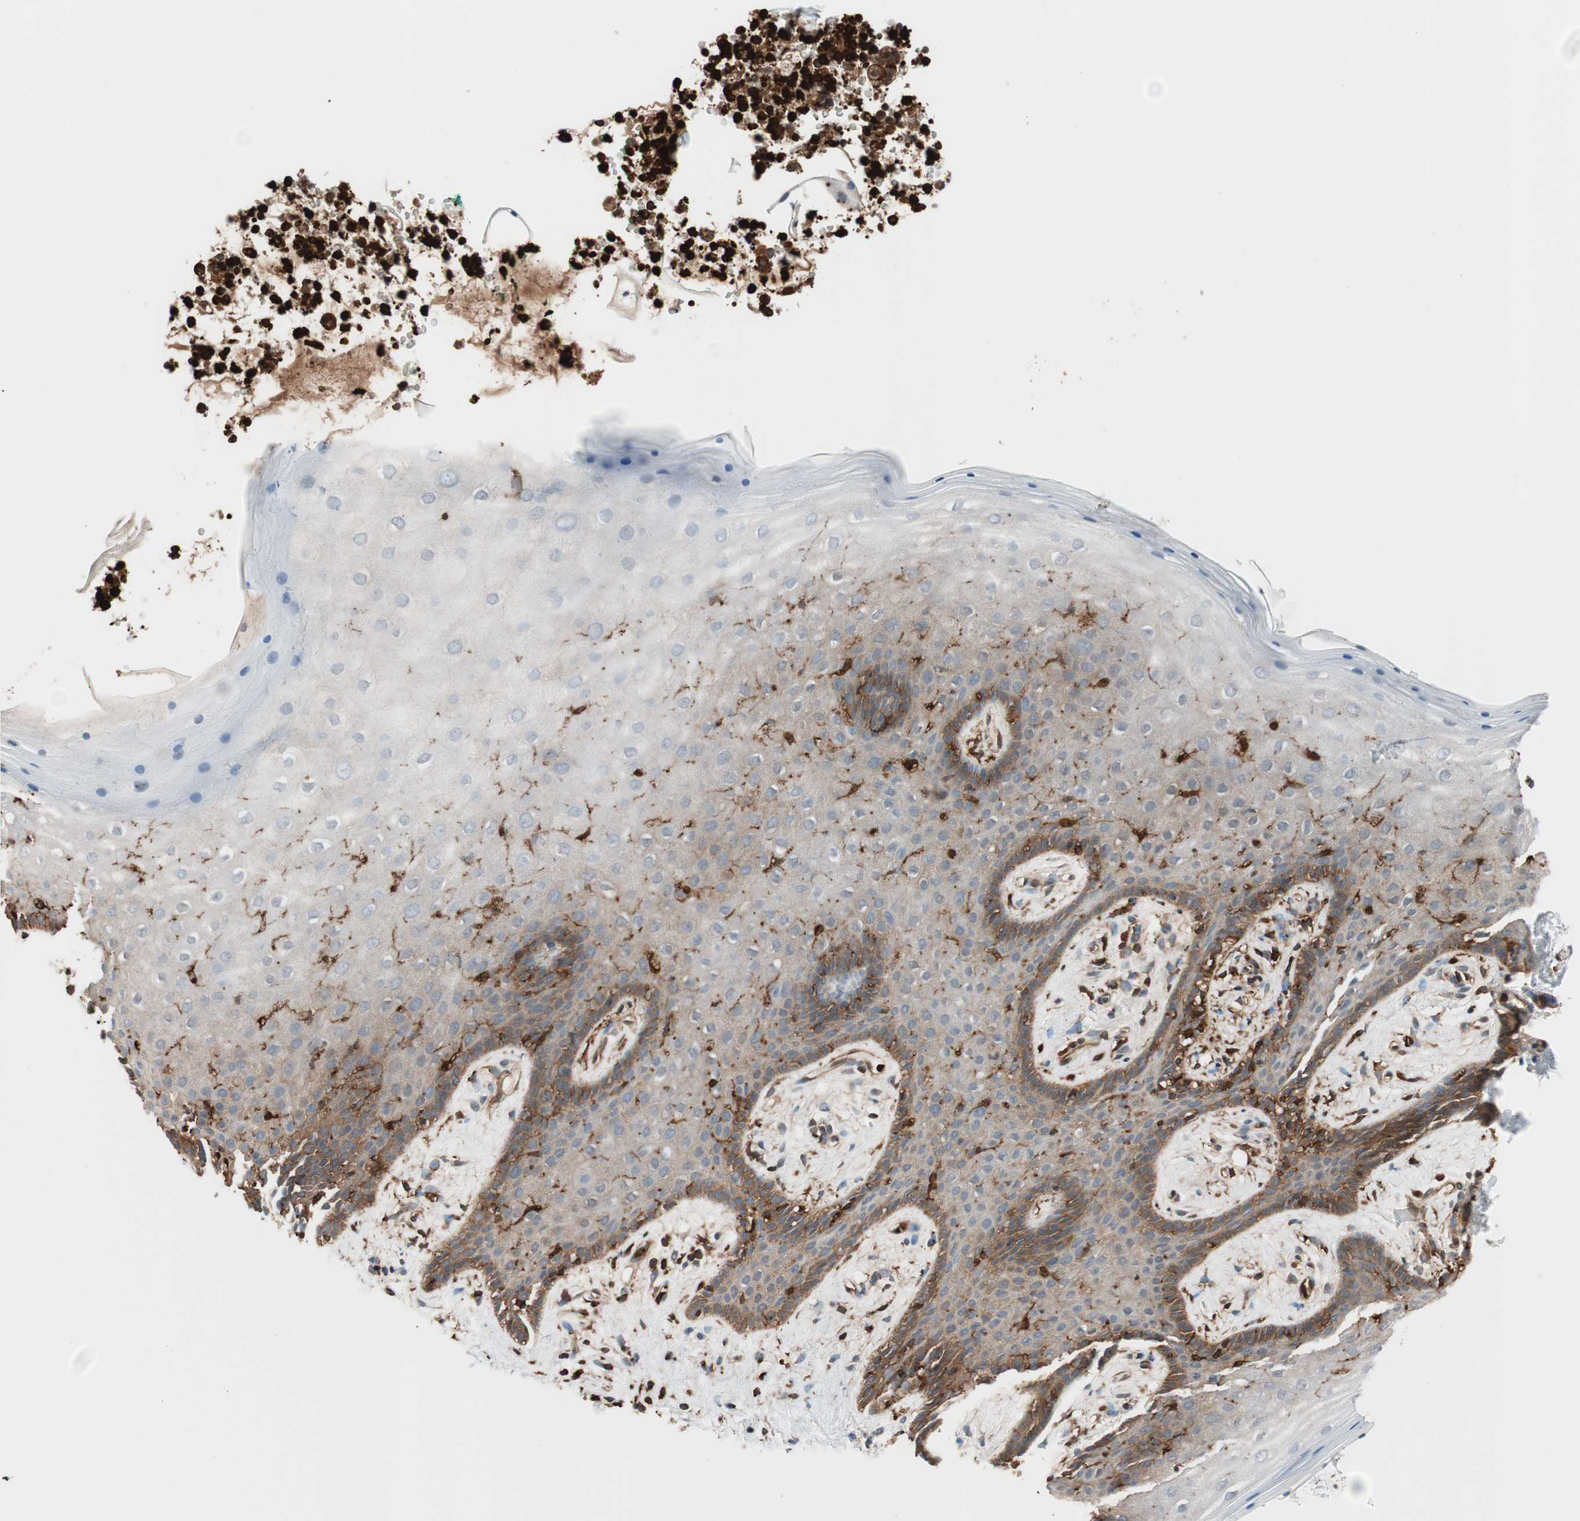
{"staining": {"intensity": "moderate", "quantity": "25%-75%", "location": "cytoplasmic/membranous"}, "tissue": "vagina", "cell_type": "Squamous epithelial cells", "image_type": "normal", "snomed": [{"axis": "morphology", "description": "Normal tissue, NOS"}, {"axis": "topography", "description": "Vagina"}], "caption": "High-magnification brightfield microscopy of unremarkable vagina stained with DAB (brown) and counterstained with hematoxylin (blue). squamous epithelial cells exhibit moderate cytoplasmic/membranous staining is identified in about25%-75% of cells.", "gene": "VASP", "patient": {"sex": "female", "age": 44}}